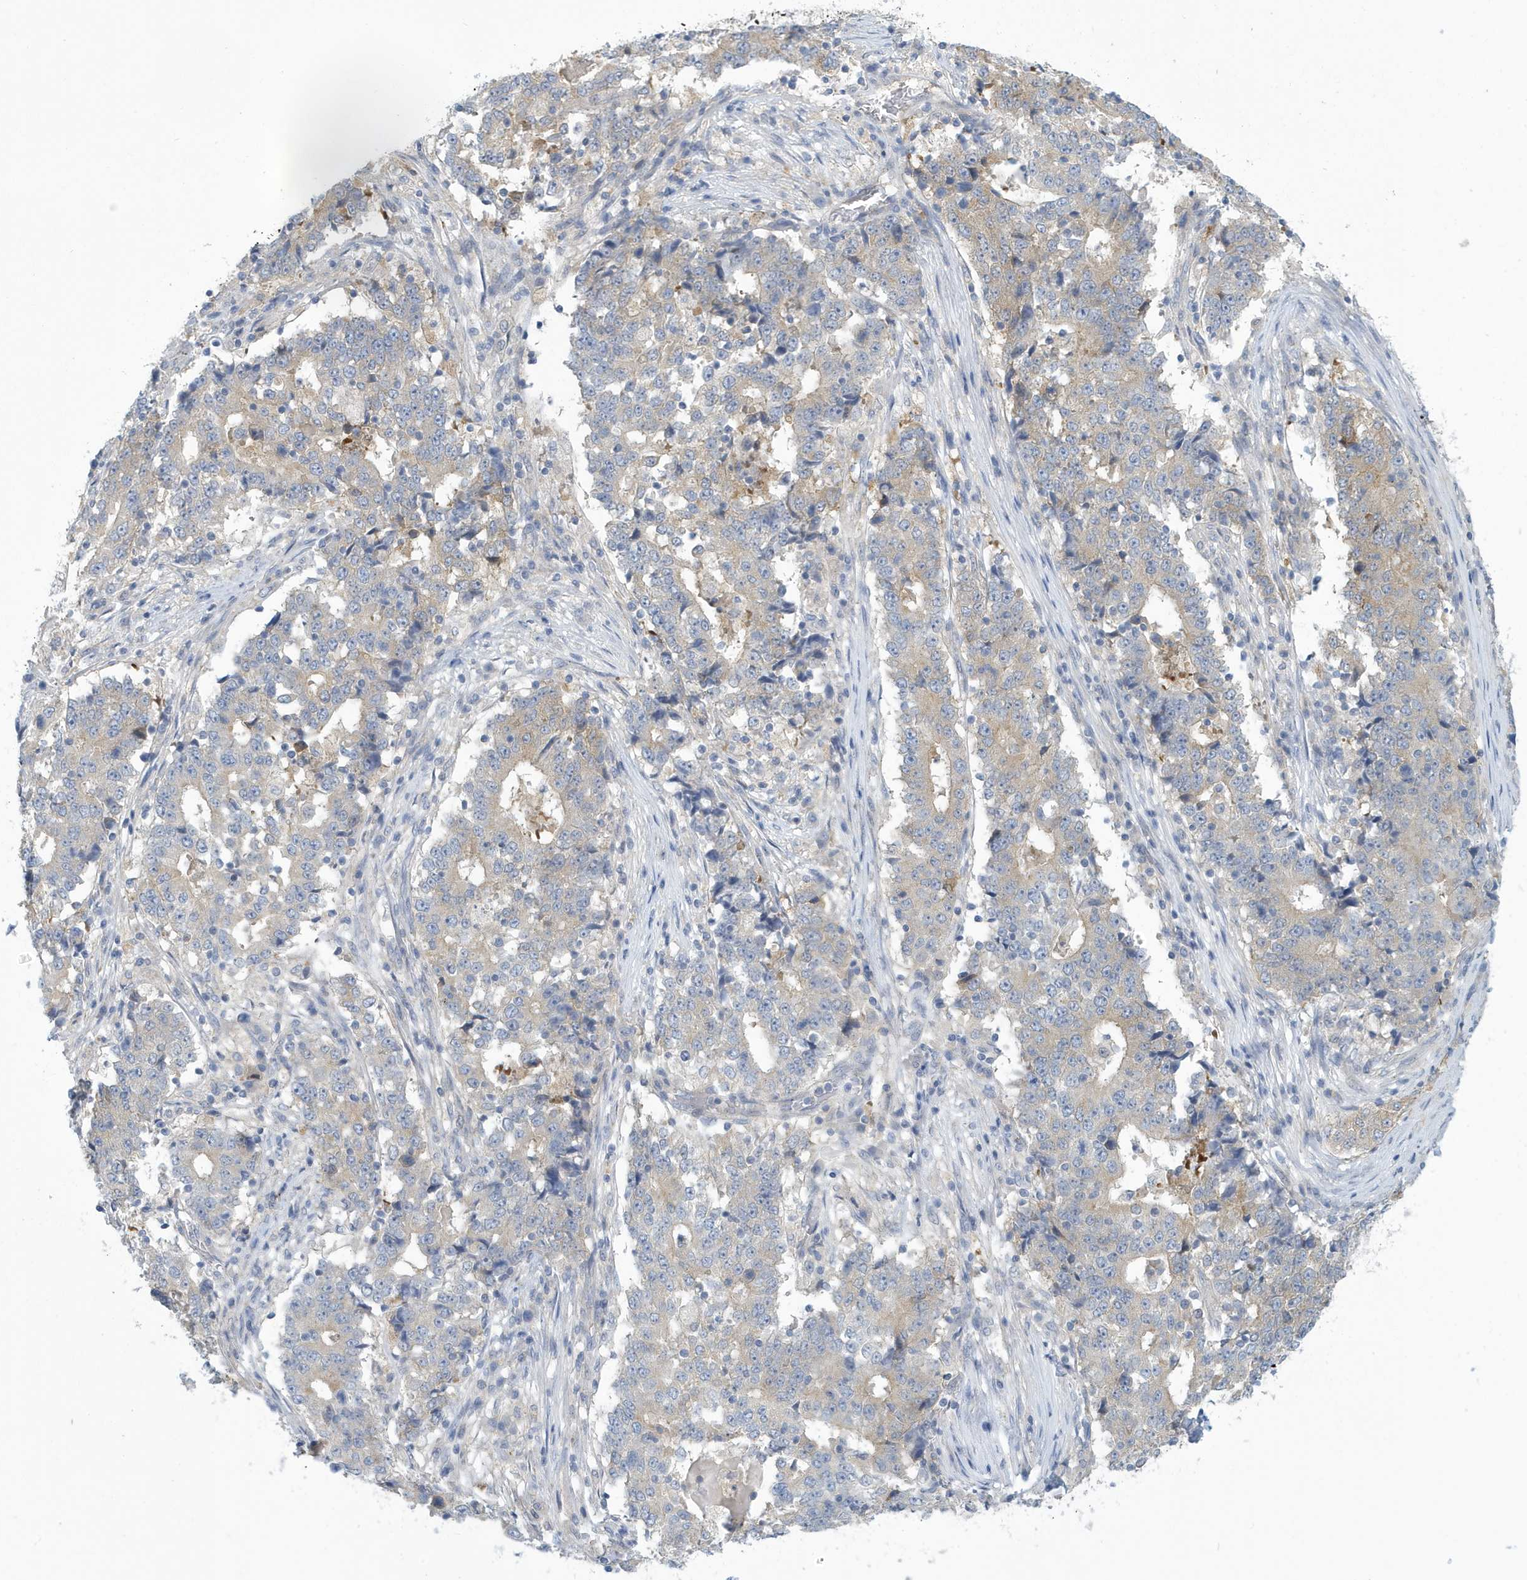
{"staining": {"intensity": "weak", "quantity": "<25%", "location": "cytoplasmic/membranous"}, "tissue": "stomach cancer", "cell_type": "Tumor cells", "image_type": "cancer", "snomed": [{"axis": "morphology", "description": "Adenocarcinoma, NOS"}, {"axis": "topography", "description": "Stomach"}], "caption": "An image of stomach cancer (adenocarcinoma) stained for a protein exhibits no brown staining in tumor cells.", "gene": "VTA1", "patient": {"sex": "male", "age": 59}}